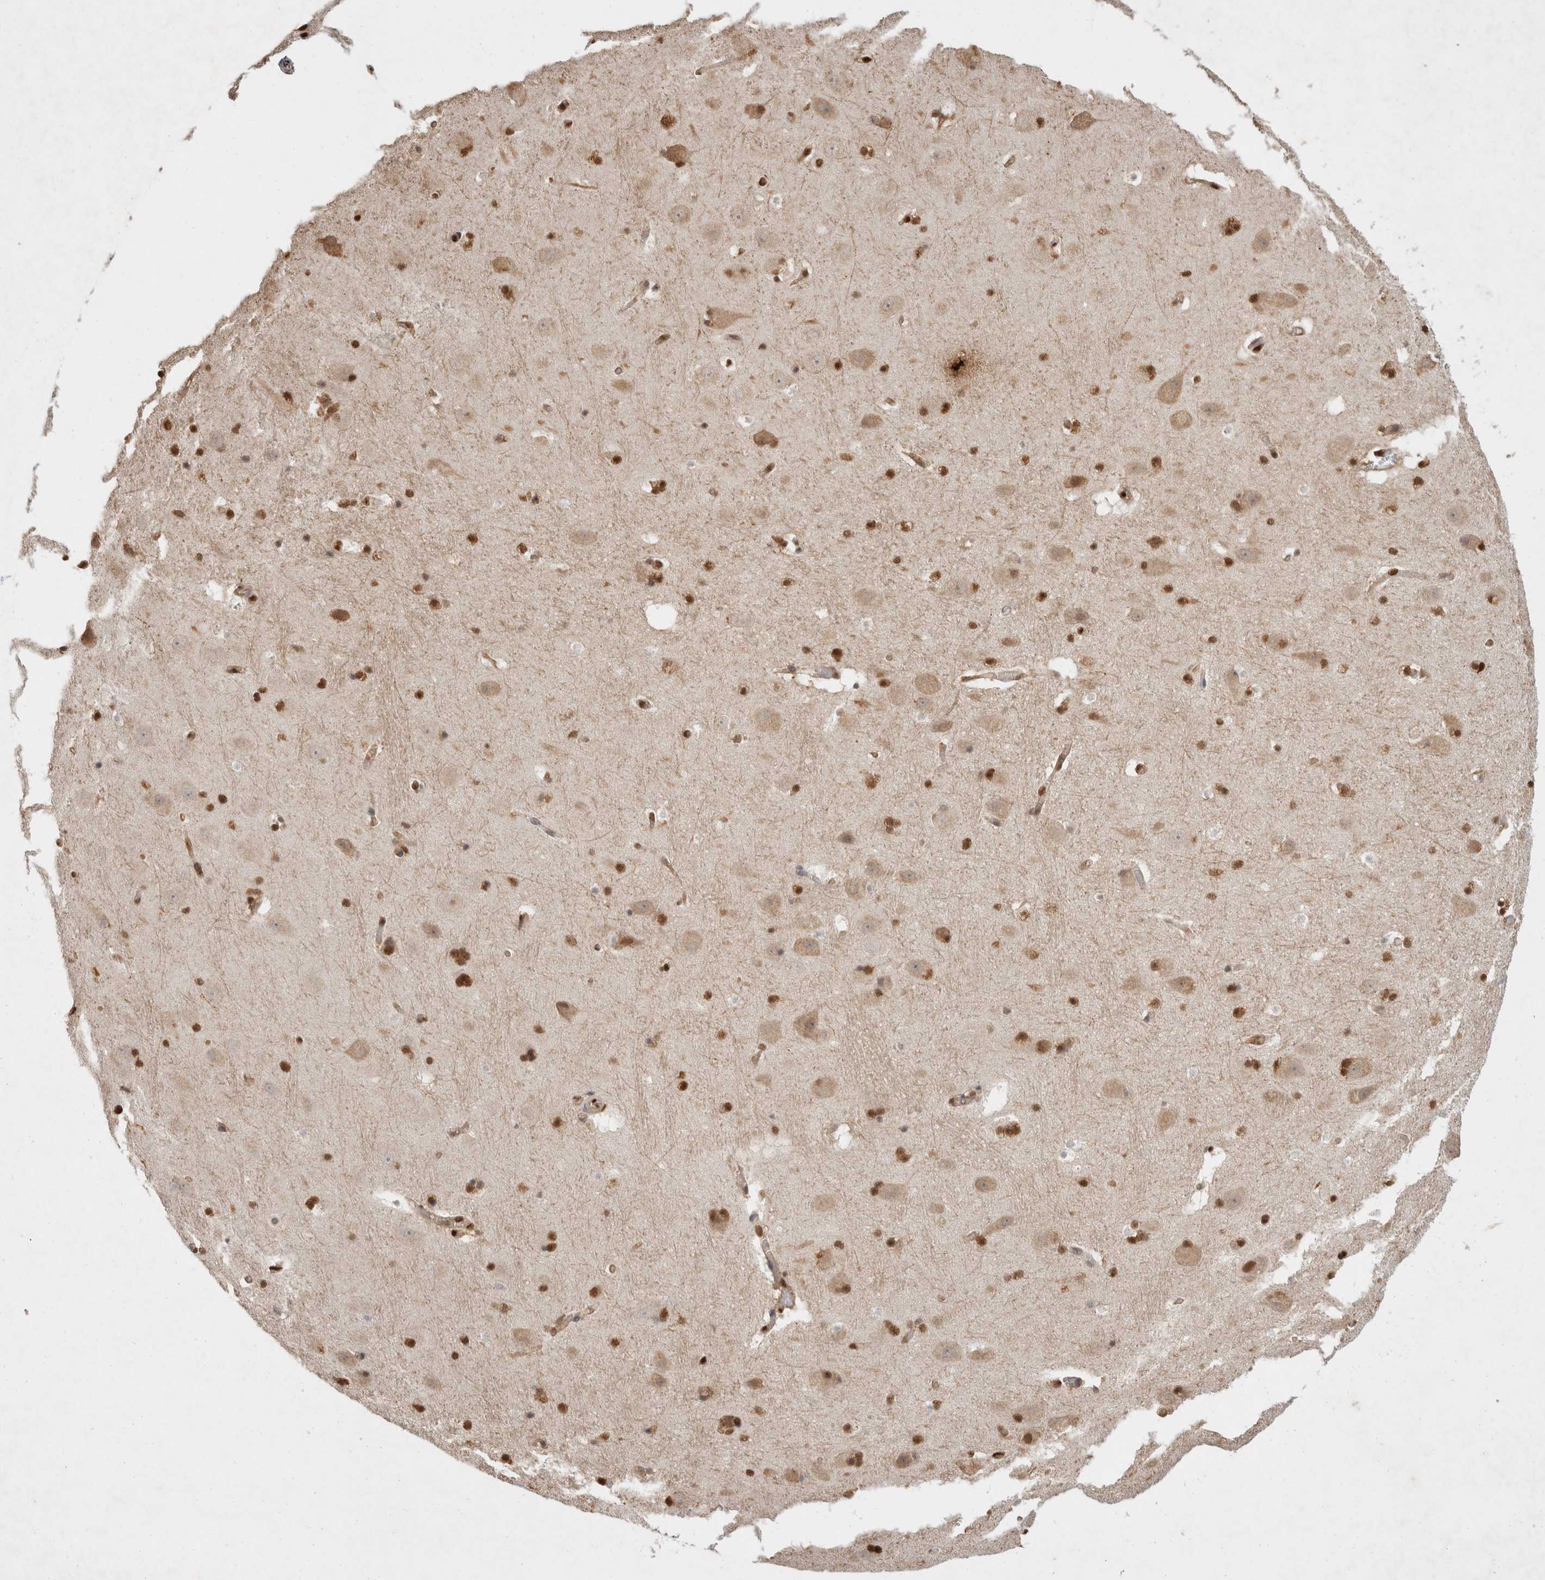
{"staining": {"intensity": "strong", "quantity": ">75%", "location": "nuclear"}, "tissue": "hippocampus", "cell_type": "Glial cells", "image_type": "normal", "snomed": [{"axis": "morphology", "description": "Normal tissue, NOS"}, {"axis": "topography", "description": "Hippocampus"}], "caption": "Protein staining shows strong nuclear expression in about >75% of glial cells in normal hippocampus.", "gene": "HDGF", "patient": {"sex": "male", "age": 45}}